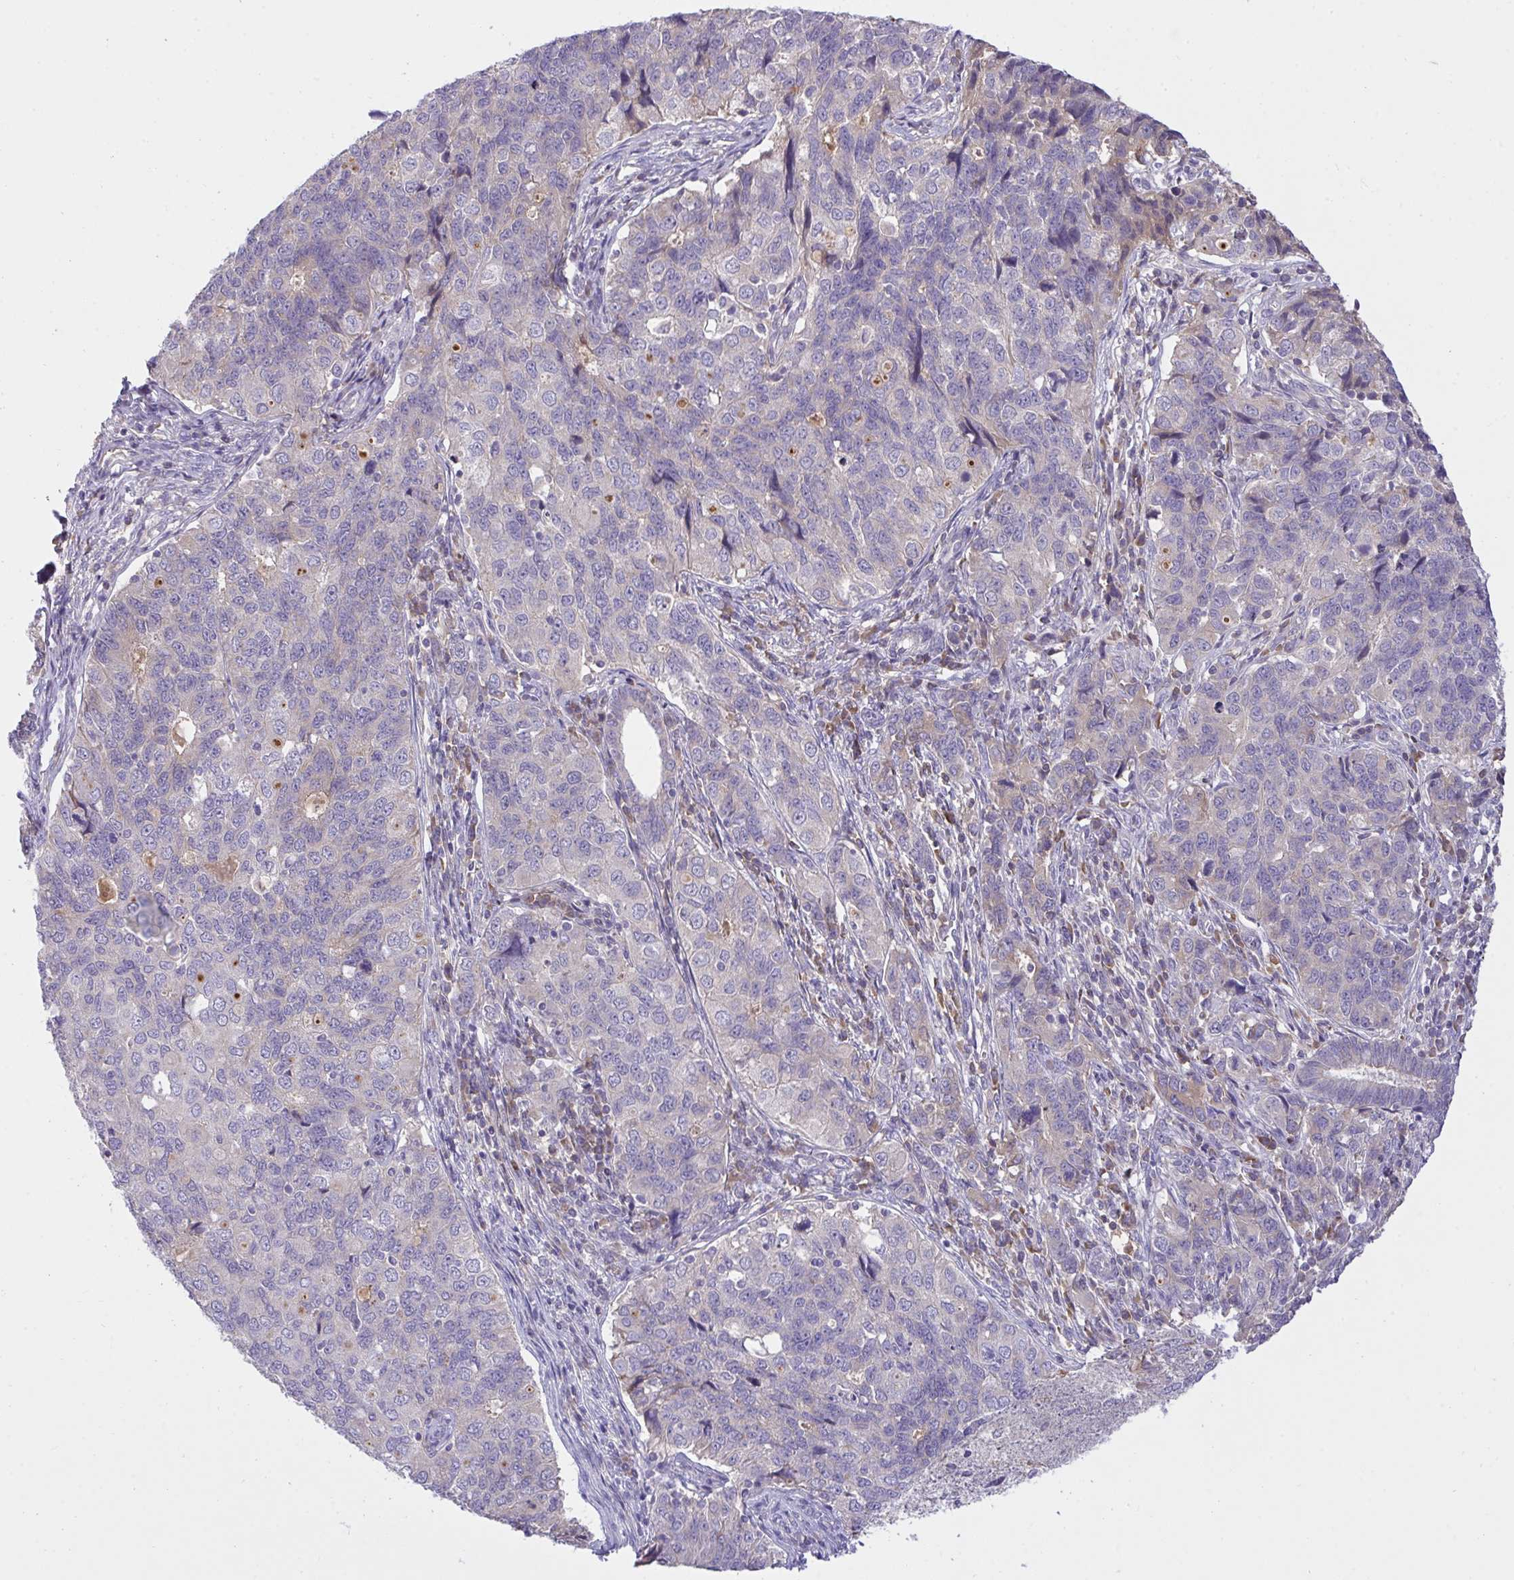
{"staining": {"intensity": "negative", "quantity": "none", "location": "none"}, "tissue": "endometrial cancer", "cell_type": "Tumor cells", "image_type": "cancer", "snomed": [{"axis": "morphology", "description": "Adenocarcinoma, NOS"}, {"axis": "topography", "description": "Endometrium"}], "caption": "This is an IHC histopathology image of human endometrial cancer. There is no positivity in tumor cells.", "gene": "ZNF581", "patient": {"sex": "female", "age": 43}}